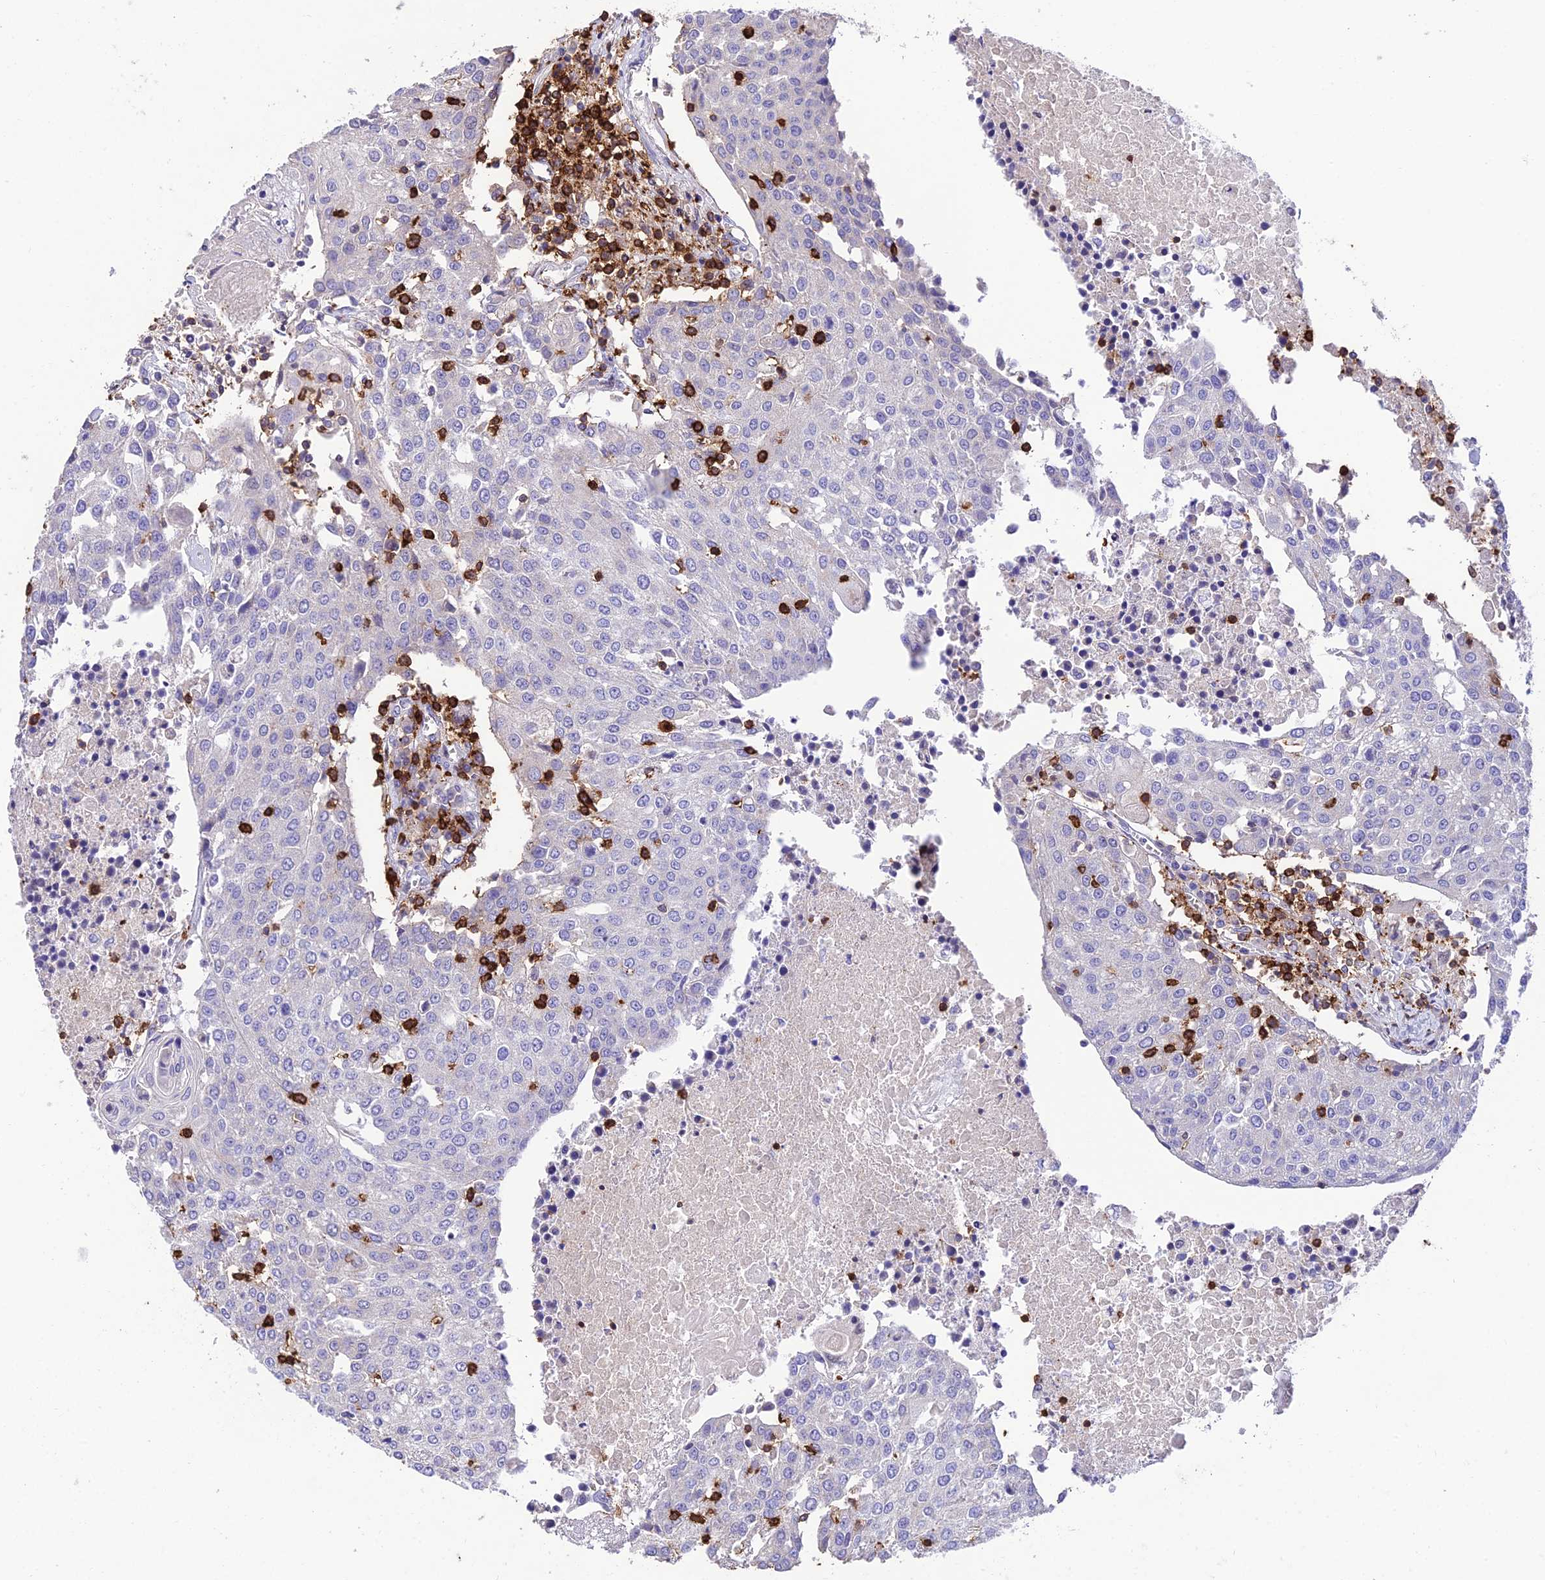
{"staining": {"intensity": "negative", "quantity": "none", "location": "none"}, "tissue": "urothelial cancer", "cell_type": "Tumor cells", "image_type": "cancer", "snomed": [{"axis": "morphology", "description": "Urothelial carcinoma, High grade"}, {"axis": "topography", "description": "Urinary bladder"}], "caption": "Human urothelial cancer stained for a protein using immunohistochemistry shows no expression in tumor cells.", "gene": "PTPRCAP", "patient": {"sex": "female", "age": 85}}